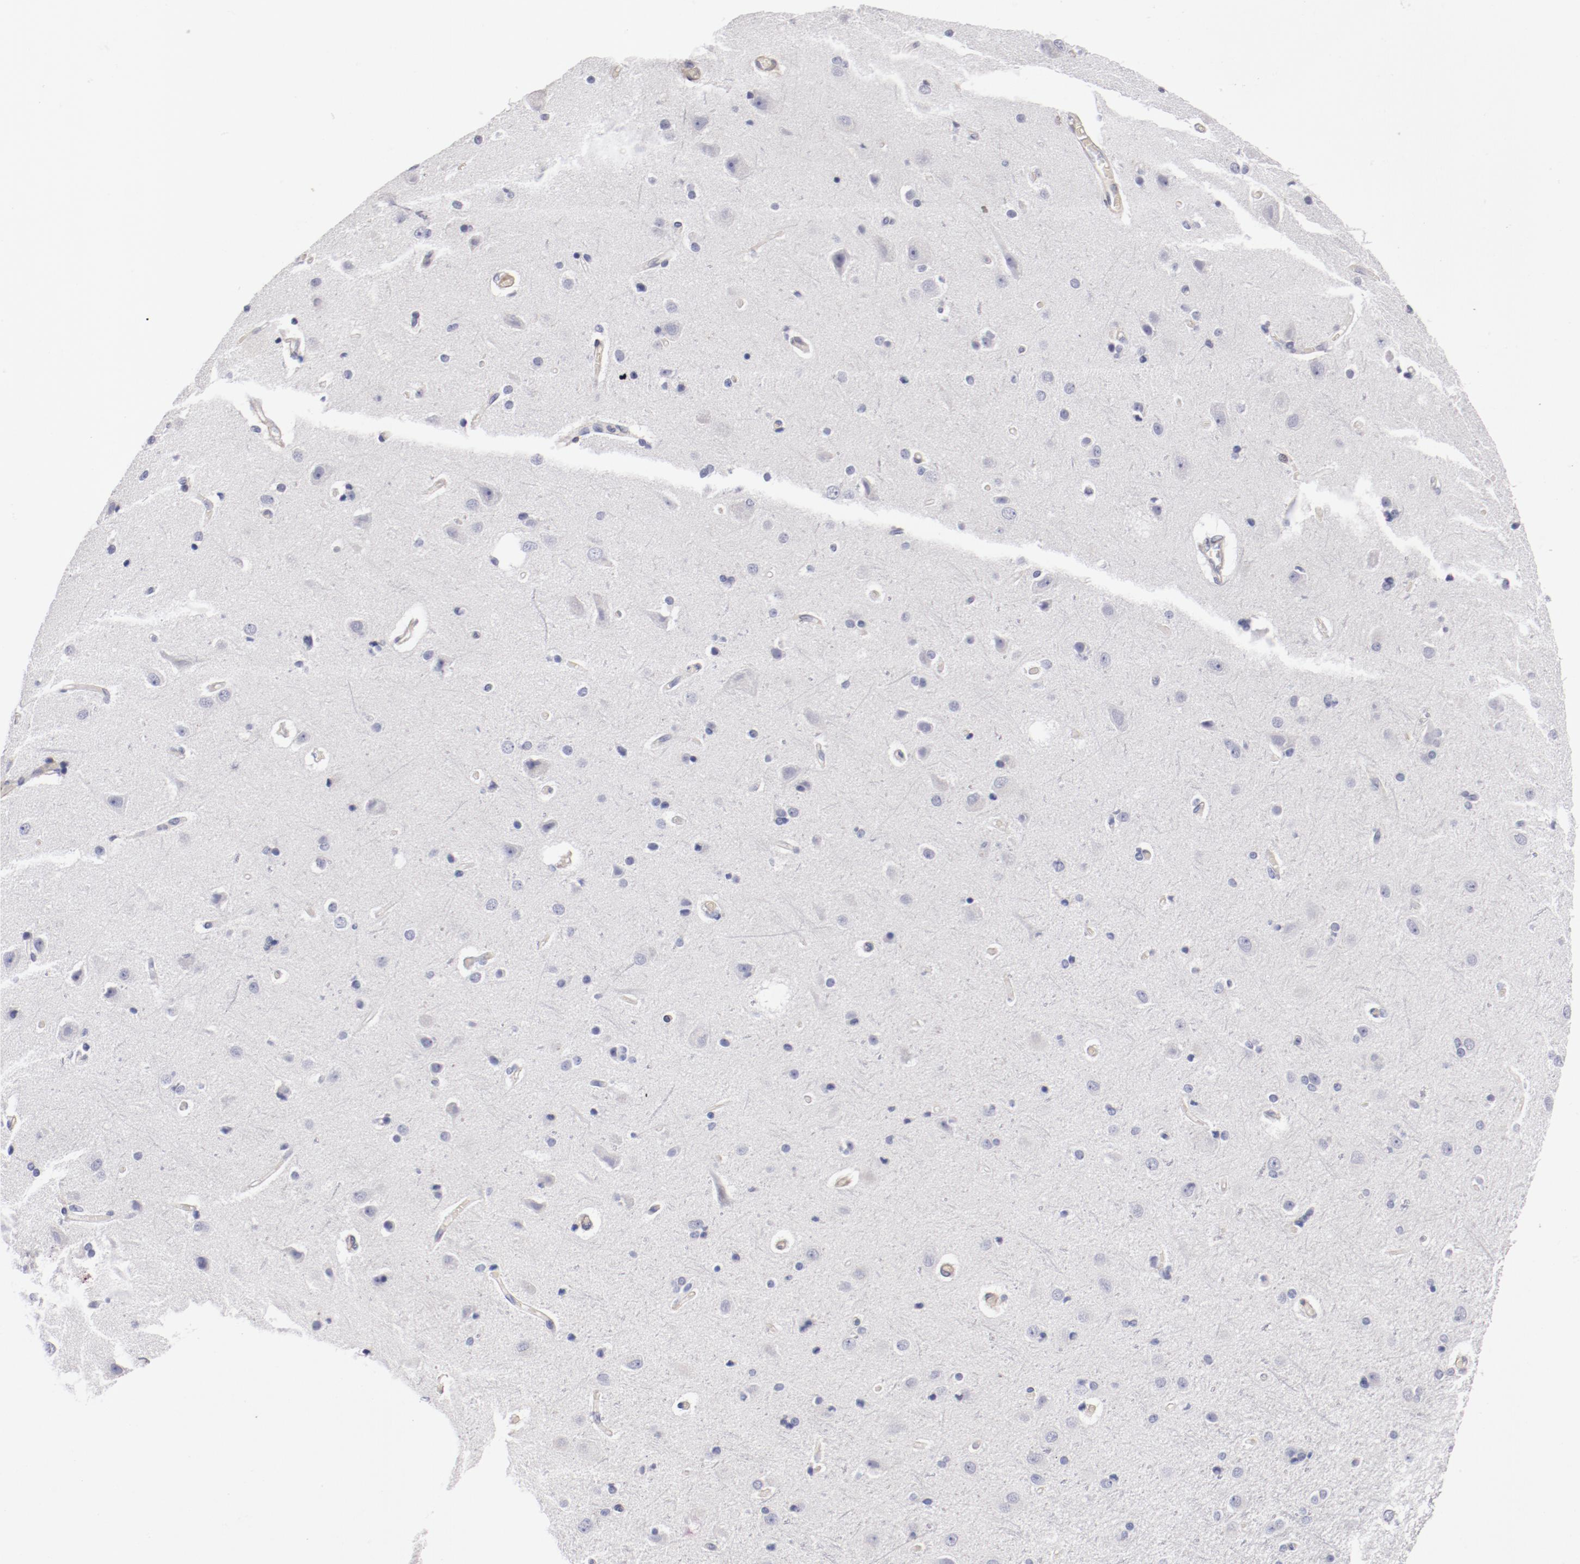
{"staining": {"intensity": "negative", "quantity": "none", "location": "none"}, "tissue": "cerebral cortex", "cell_type": "Endothelial cells", "image_type": "normal", "snomed": [{"axis": "morphology", "description": "Normal tissue, NOS"}, {"axis": "topography", "description": "Cerebral cortex"}], "caption": "This micrograph is of benign cerebral cortex stained with immunohistochemistry (IHC) to label a protein in brown with the nuclei are counter-stained blue. There is no staining in endothelial cells. (DAB IHC with hematoxylin counter stain).", "gene": "LAX1", "patient": {"sex": "male", "age": 62}}